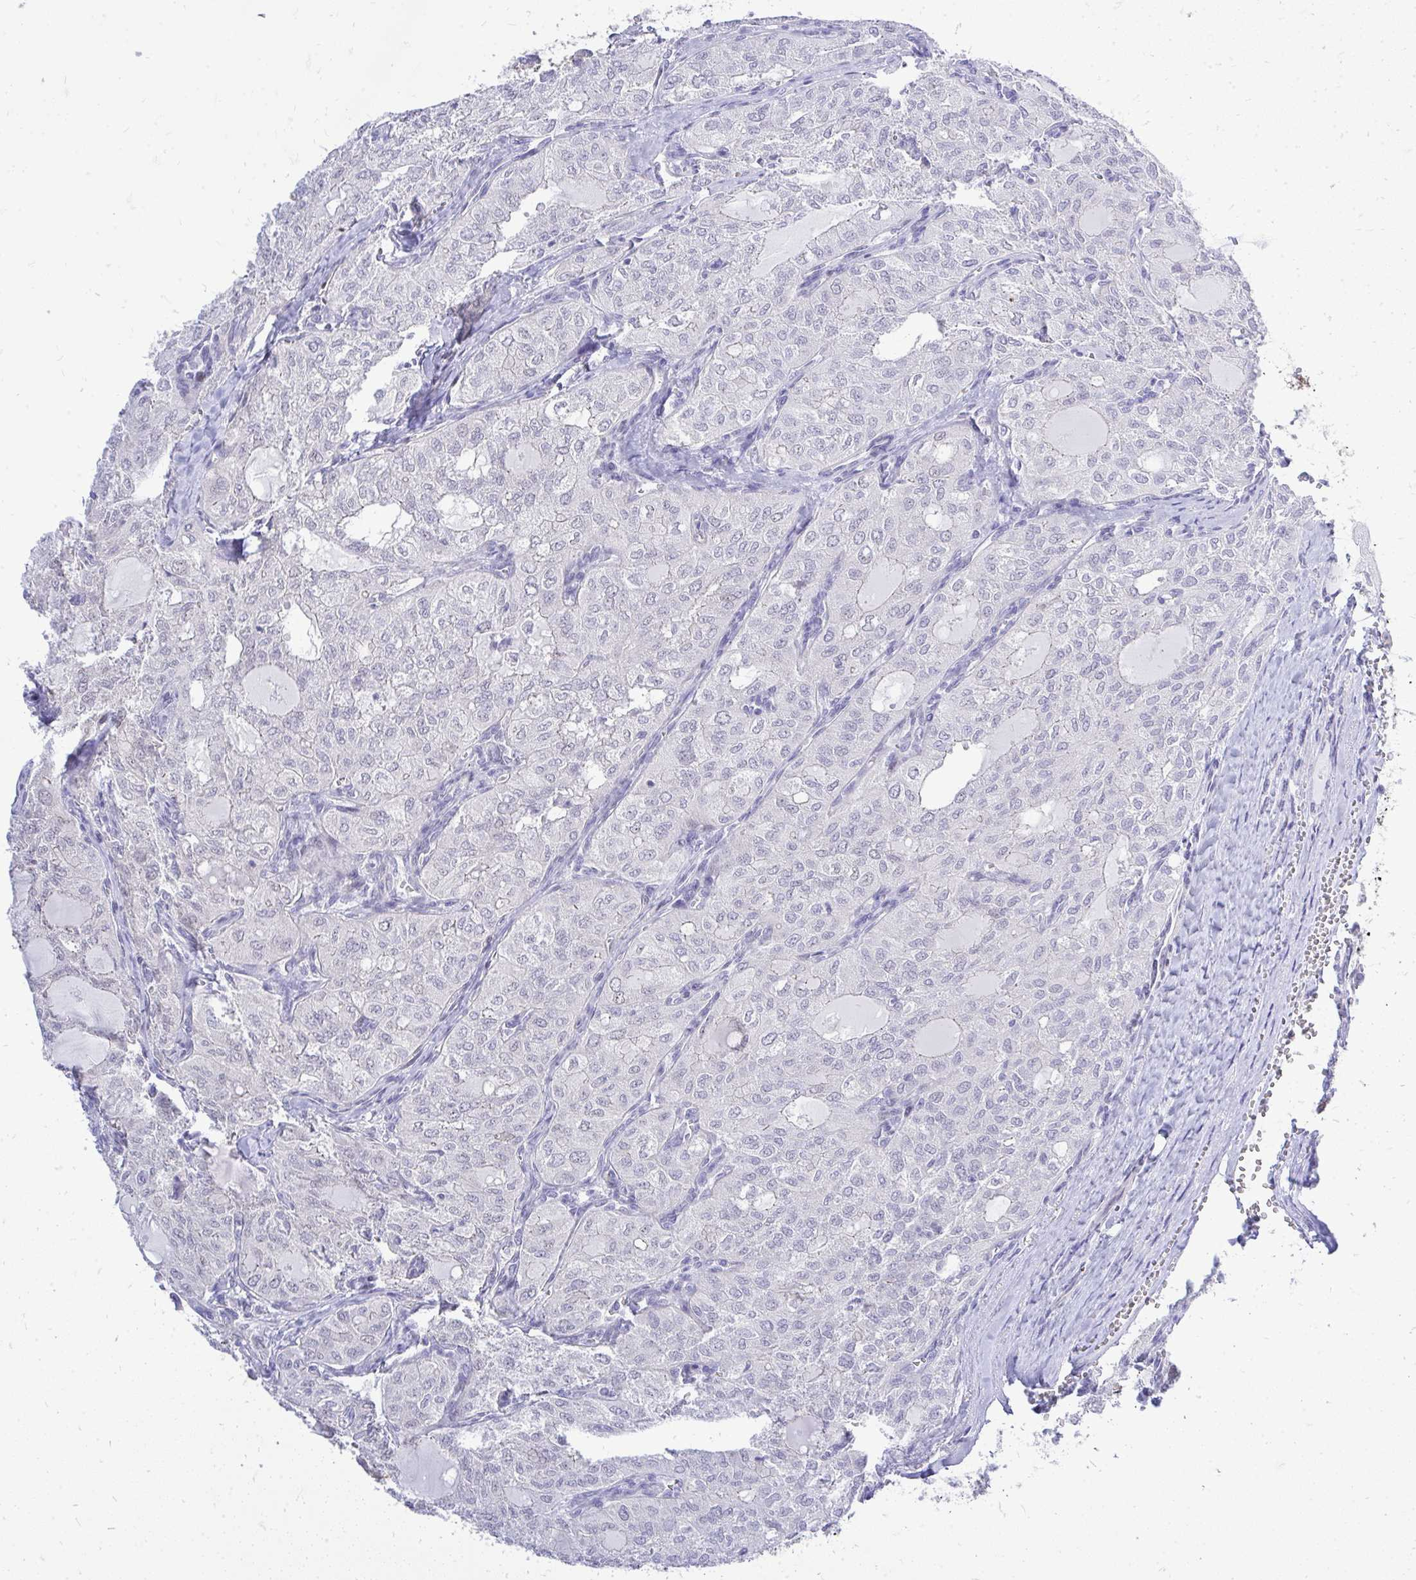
{"staining": {"intensity": "negative", "quantity": "none", "location": "none"}, "tissue": "thyroid cancer", "cell_type": "Tumor cells", "image_type": "cancer", "snomed": [{"axis": "morphology", "description": "Follicular adenoma carcinoma, NOS"}, {"axis": "topography", "description": "Thyroid gland"}], "caption": "High magnification brightfield microscopy of follicular adenoma carcinoma (thyroid) stained with DAB (brown) and counterstained with hematoxylin (blue): tumor cells show no significant expression. The staining is performed using DAB (3,3'-diaminobenzidine) brown chromogen with nuclei counter-stained in using hematoxylin.", "gene": "OR8D1", "patient": {"sex": "male", "age": 75}}